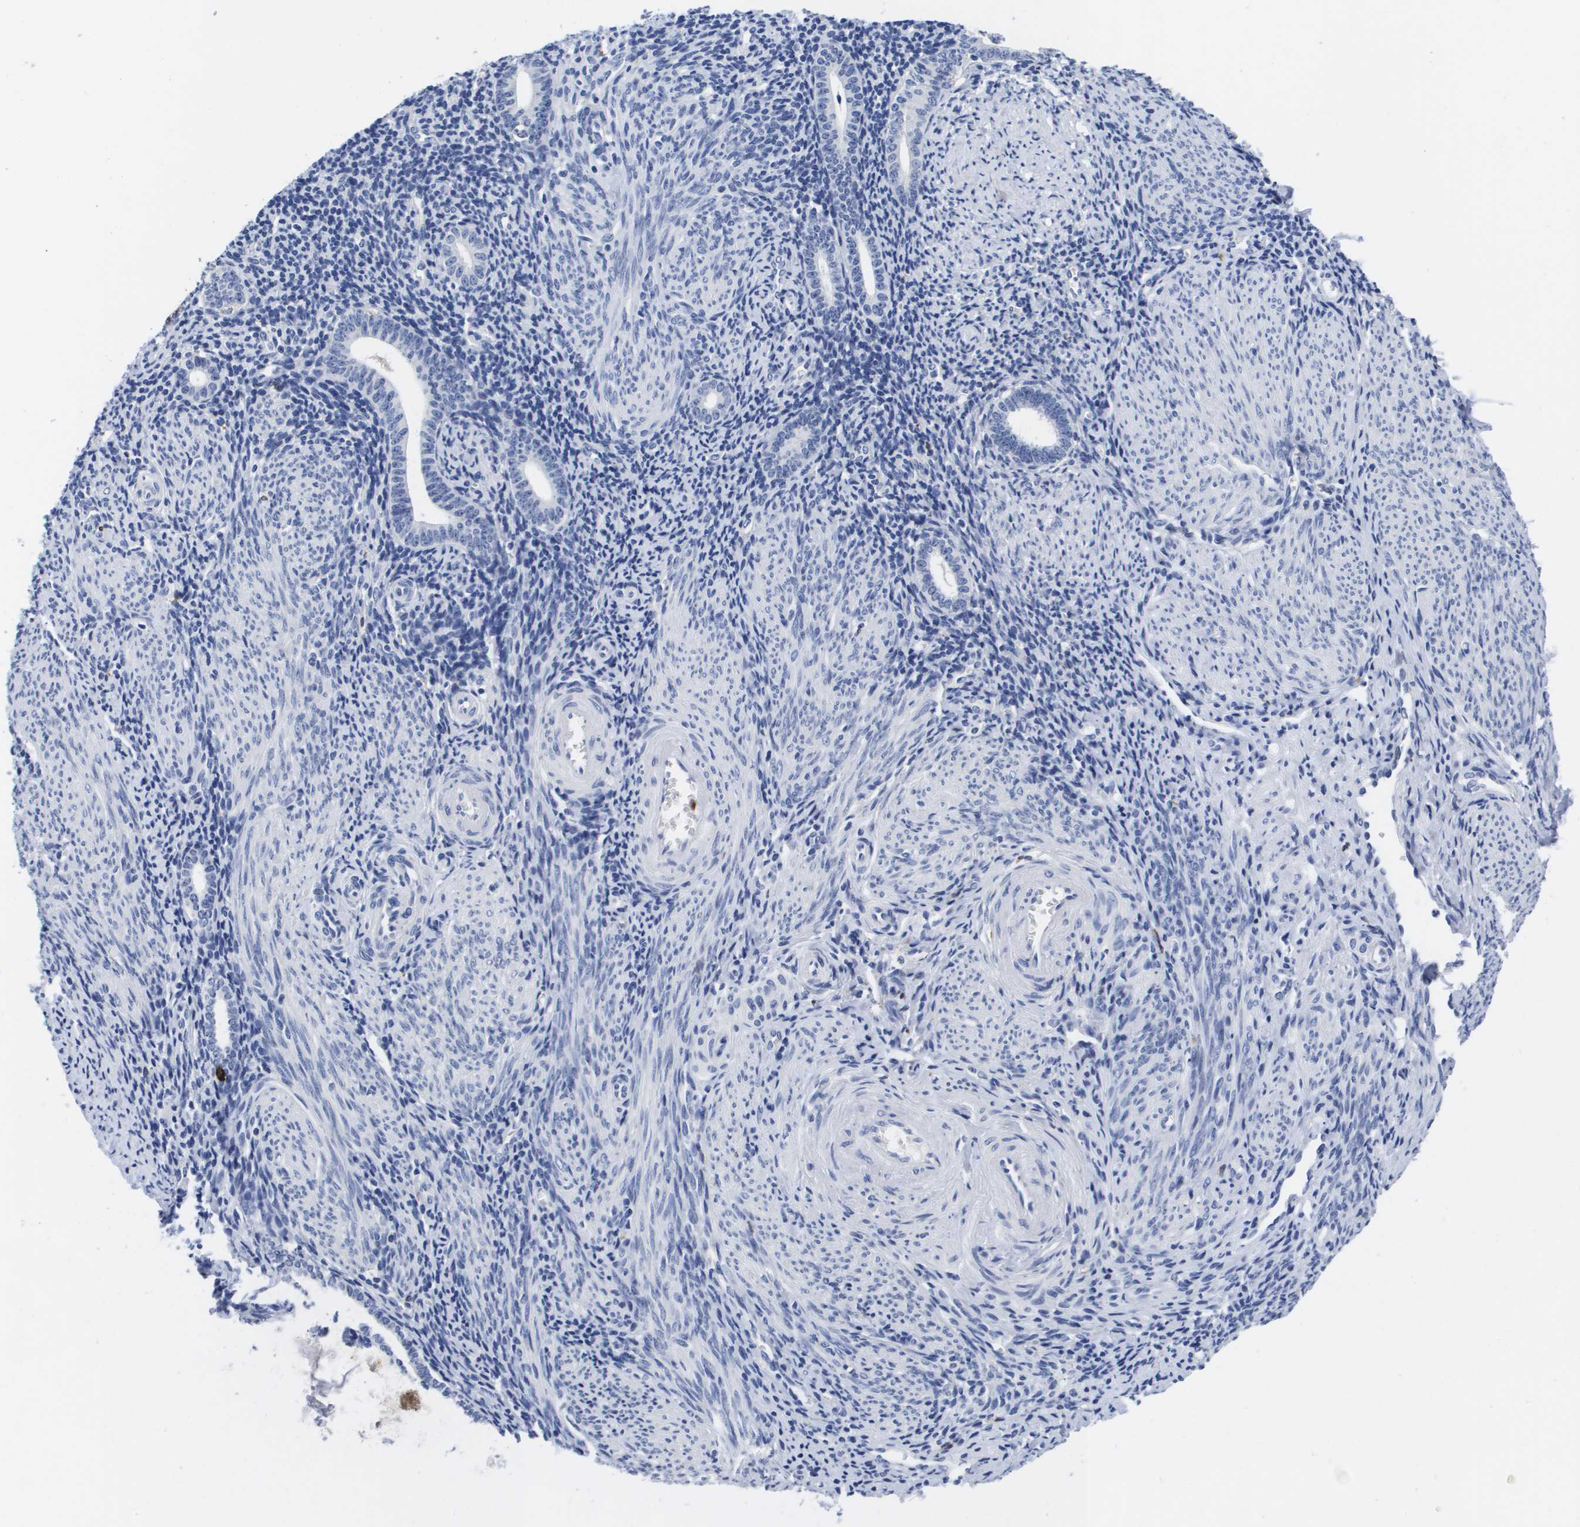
{"staining": {"intensity": "negative", "quantity": "none", "location": "none"}, "tissue": "endometrium", "cell_type": "Cells in endometrial stroma", "image_type": "normal", "snomed": [{"axis": "morphology", "description": "Normal tissue, NOS"}, {"axis": "topography", "description": "Endometrium"}], "caption": "Human endometrium stained for a protein using immunohistochemistry (IHC) displays no positivity in cells in endometrial stroma.", "gene": "HMOX1", "patient": {"sex": "female", "age": 50}}